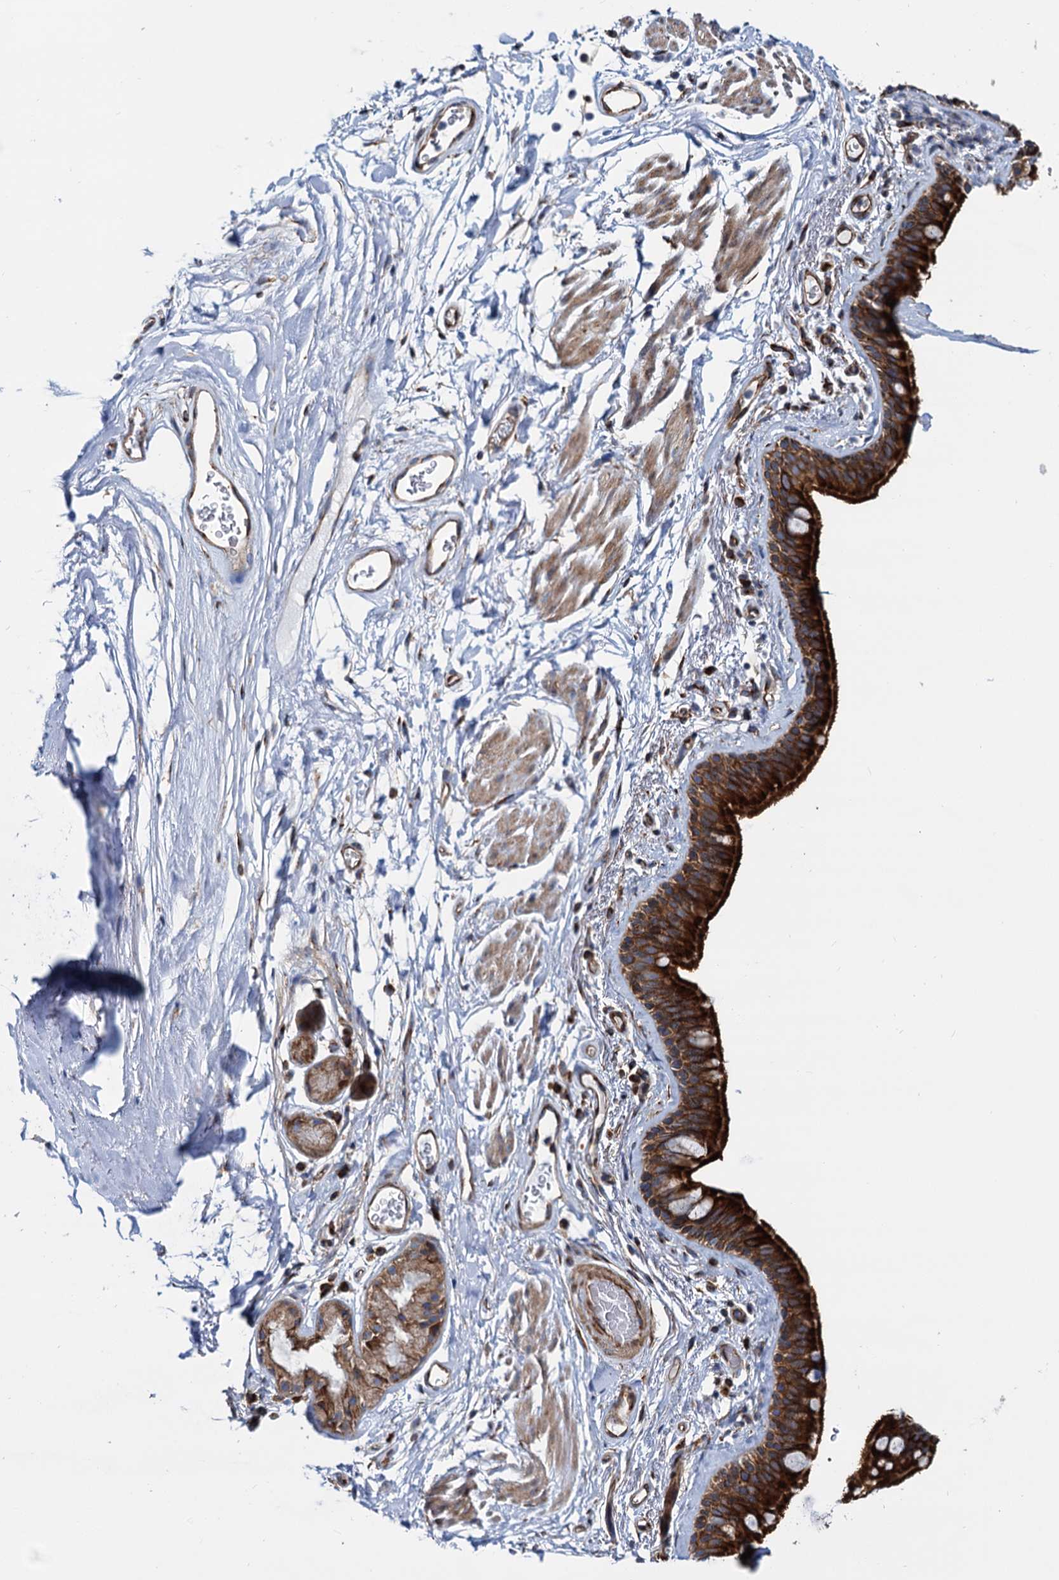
{"staining": {"intensity": "strong", "quantity": ">75%", "location": "cytoplasmic/membranous"}, "tissue": "bronchus", "cell_type": "Respiratory epithelial cells", "image_type": "normal", "snomed": [{"axis": "morphology", "description": "Normal tissue, NOS"}, {"axis": "topography", "description": "Cartilage tissue"}], "caption": "Bronchus stained with DAB immunohistochemistry (IHC) reveals high levels of strong cytoplasmic/membranous staining in about >75% of respiratory epithelial cells. (DAB (3,3'-diaminobenzidine) IHC with brightfield microscopy, high magnification).", "gene": "PSEN1", "patient": {"sex": "male", "age": 63}}